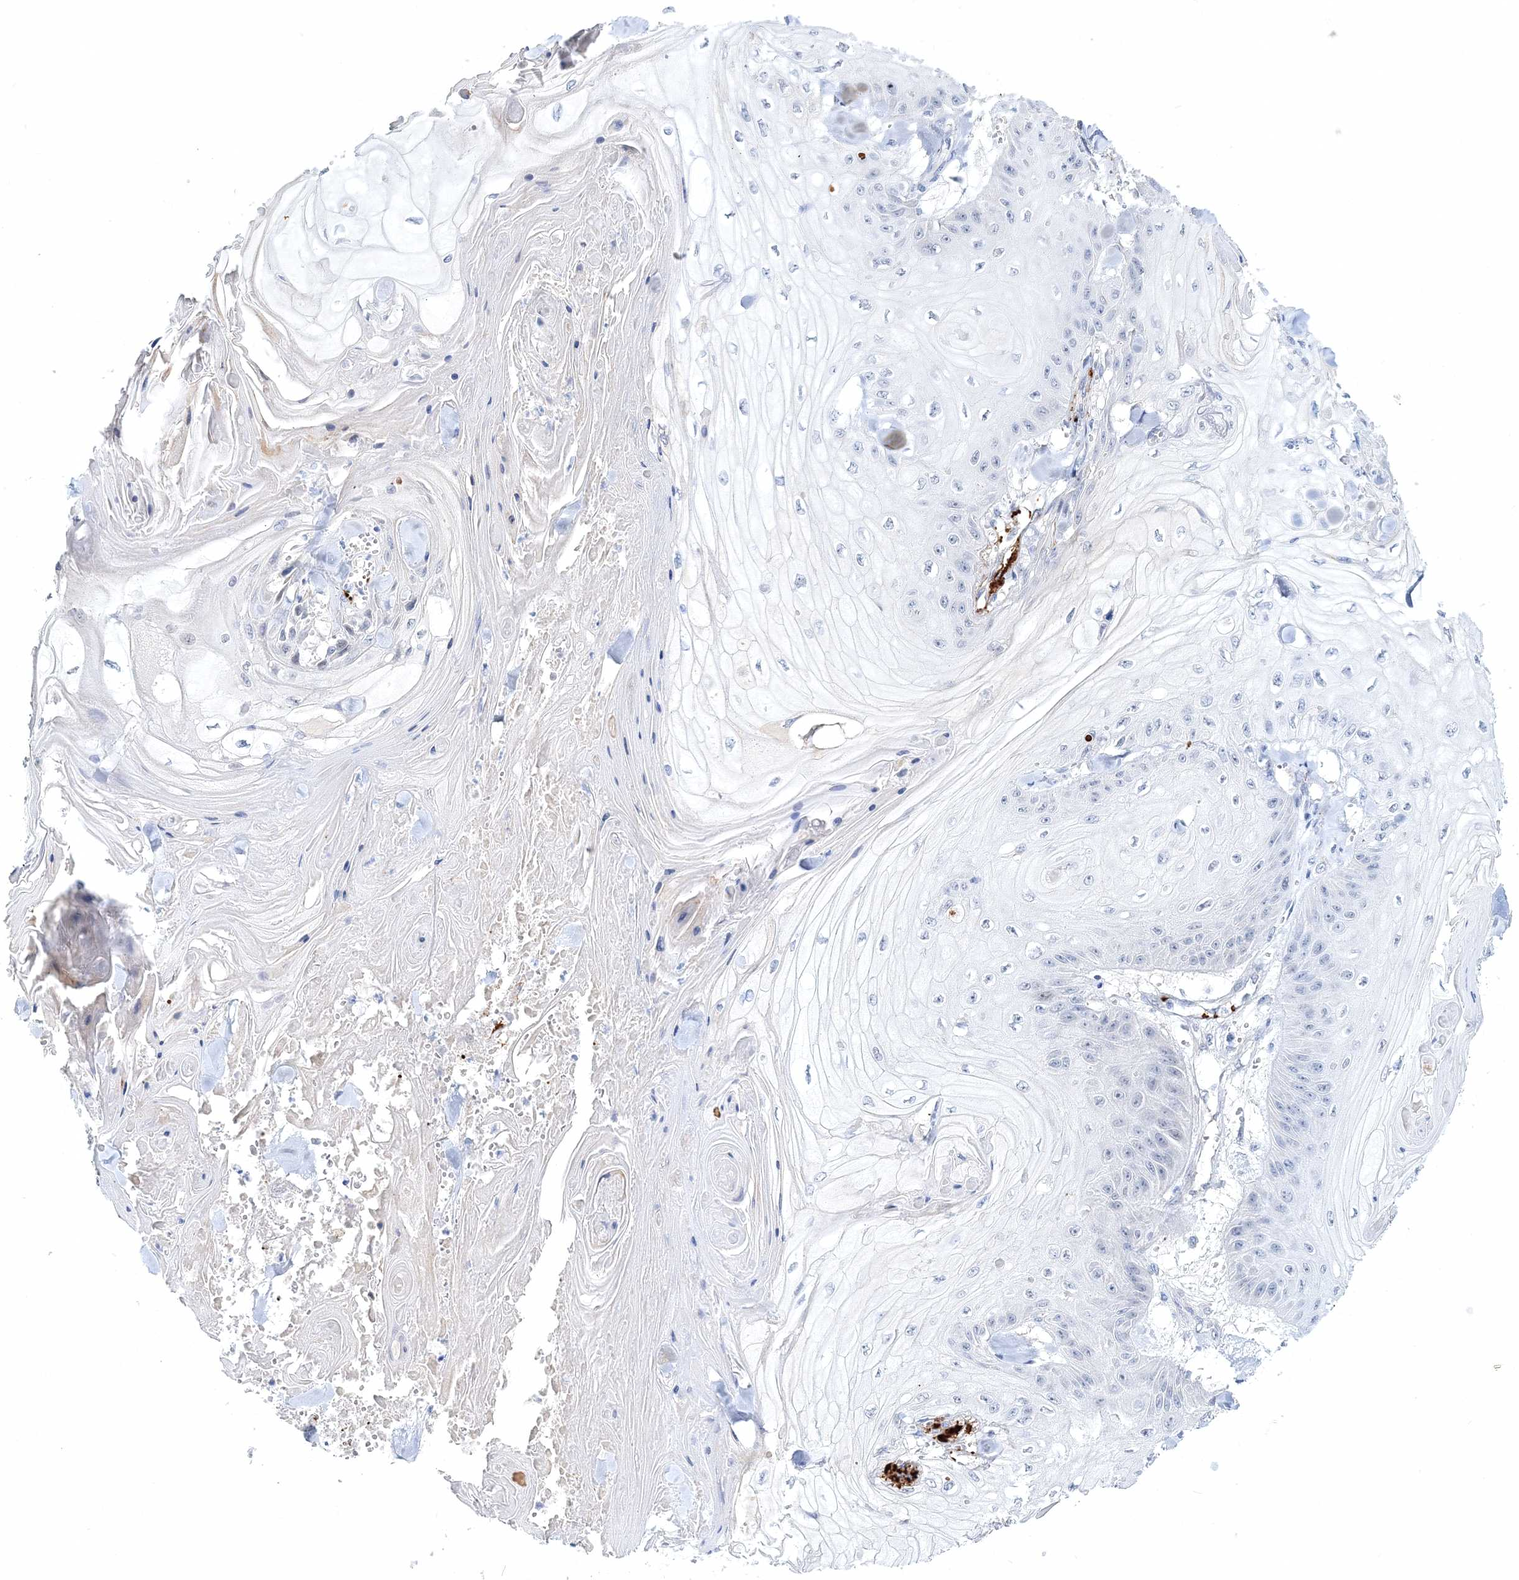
{"staining": {"intensity": "negative", "quantity": "none", "location": "none"}, "tissue": "skin cancer", "cell_type": "Tumor cells", "image_type": "cancer", "snomed": [{"axis": "morphology", "description": "Squamous cell carcinoma, NOS"}, {"axis": "topography", "description": "Skin"}], "caption": "DAB (3,3'-diaminobenzidine) immunohistochemical staining of human skin cancer (squamous cell carcinoma) shows no significant positivity in tumor cells.", "gene": "MYOZ2", "patient": {"sex": "male", "age": 74}}